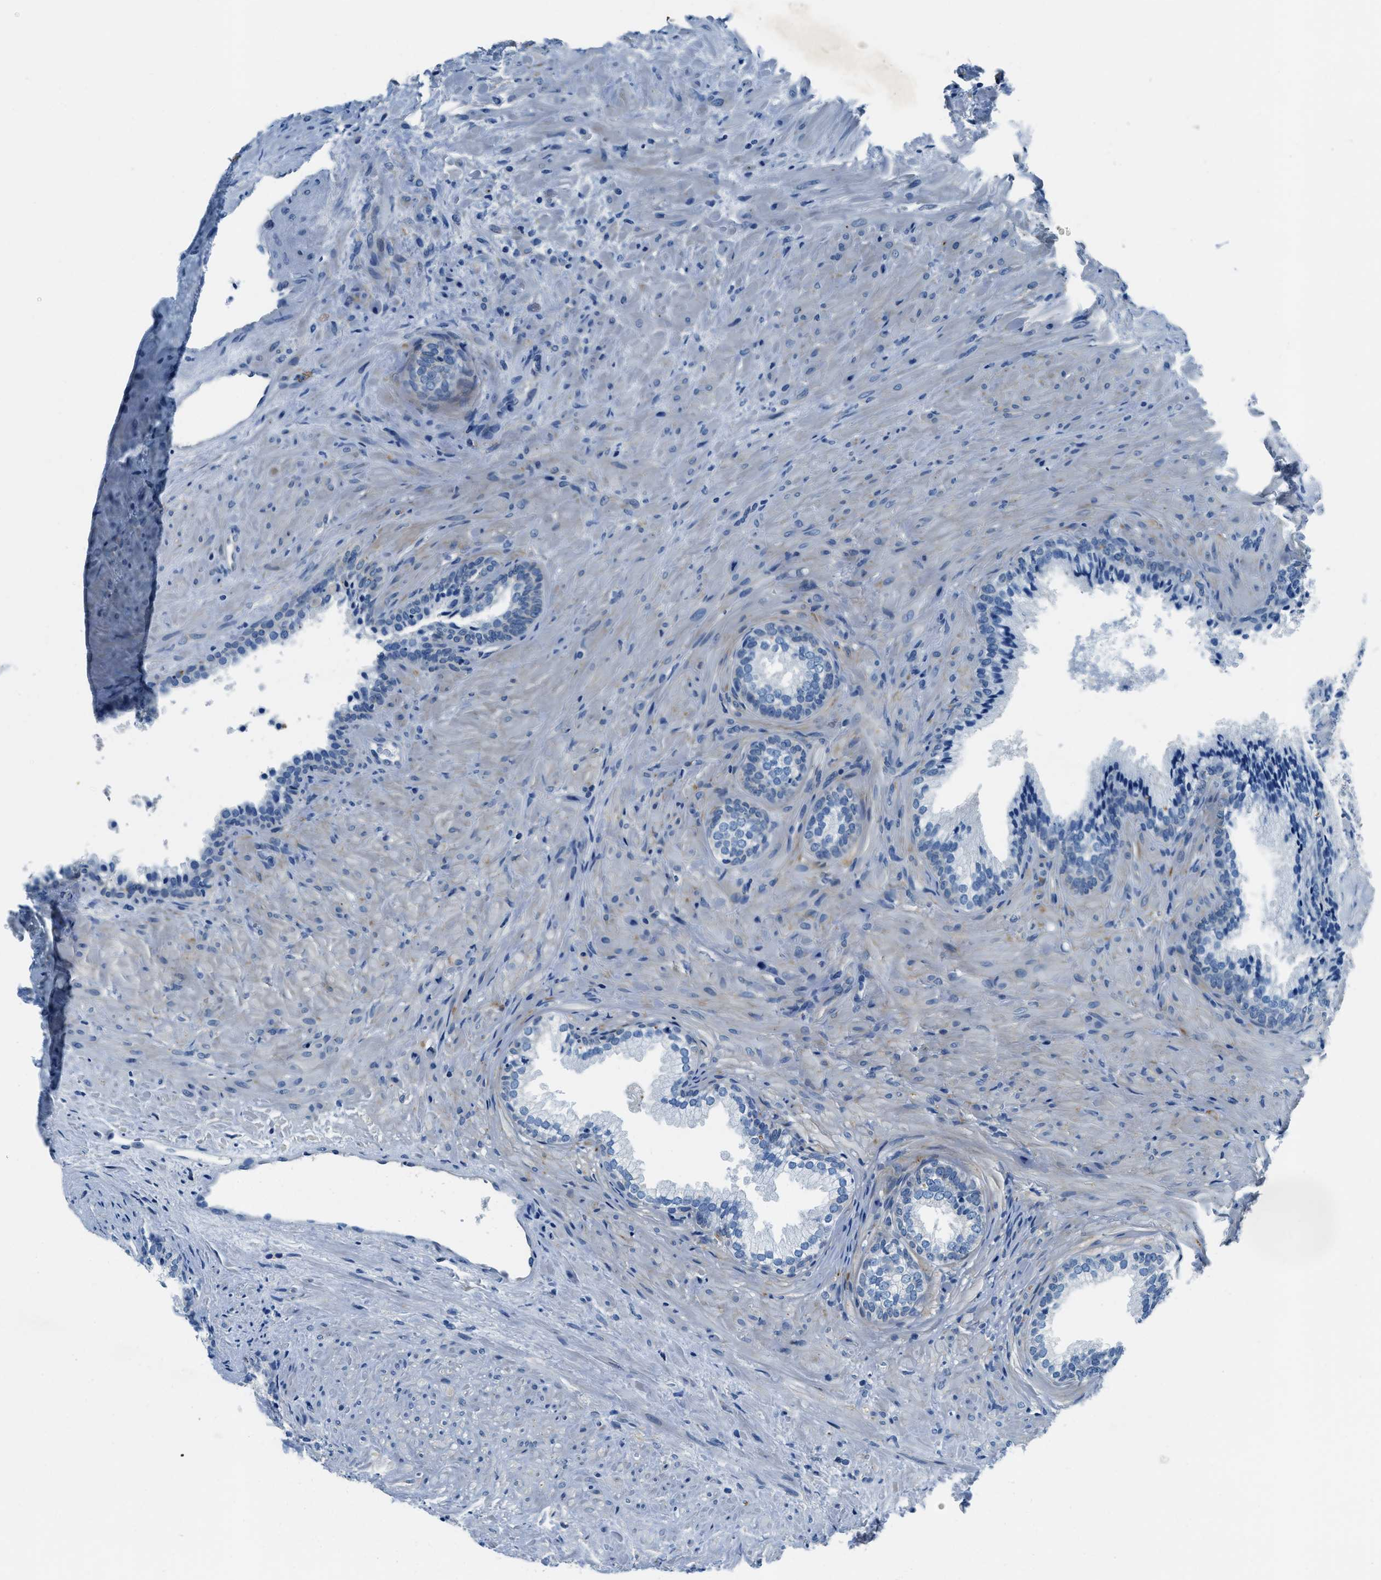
{"staining": {"intensity": "negative", "quantity": "none", "location": "none"}, "tissue": "prostate", "cell_type": "Glandular cells", "image_type": "normal", "snomed": [{"axis": "morphology", "description": "Normal tissue, NOS"}, {"axis": "topography", "description": "Prostate"}], "caption": "IHC histopathology image of normal prostate: human prostate stained with DAB (3,3'-diaminobenzidine) reveals no significant protein expression in glandular cells.", "gene": "UBAC2", "patient": {"sex": "male", "age": 76}}